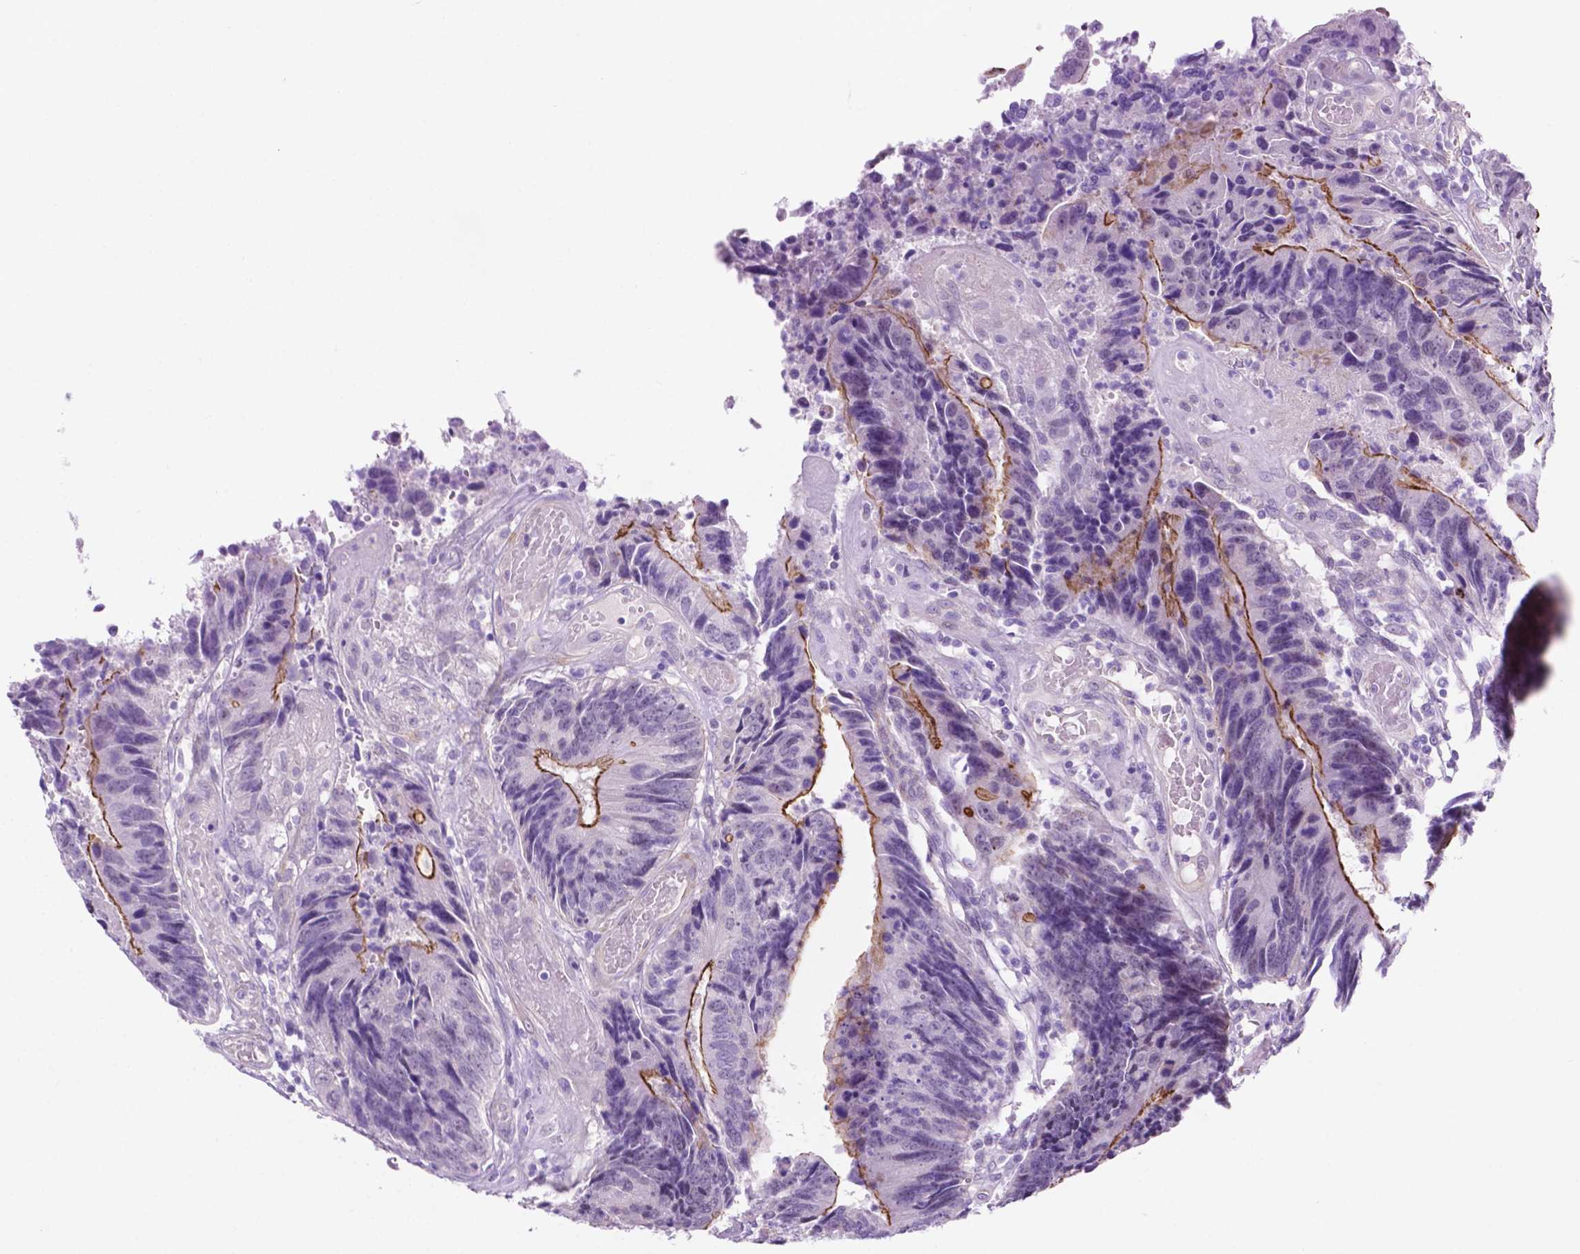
{"staining": {"intensity": "strong", "quantity": "<25%", "location": "cytoplasmic/membranous"}, "tissue": "colorectal cancer", "cell_type": "Tumor cells", "image_type": "cancer", "snomed": [{"axis": "morphology", "description": "Adenocarcinoma, NOS"}, {"axis": "topography", "description": "Colon"}], "caption": "A brown stain shows strong cytoplasmic/membranous expression of a protein in colorectal cancer tumor cells.", "gene": "ACY3", "patient": {"sex": "female", "age": 67}}